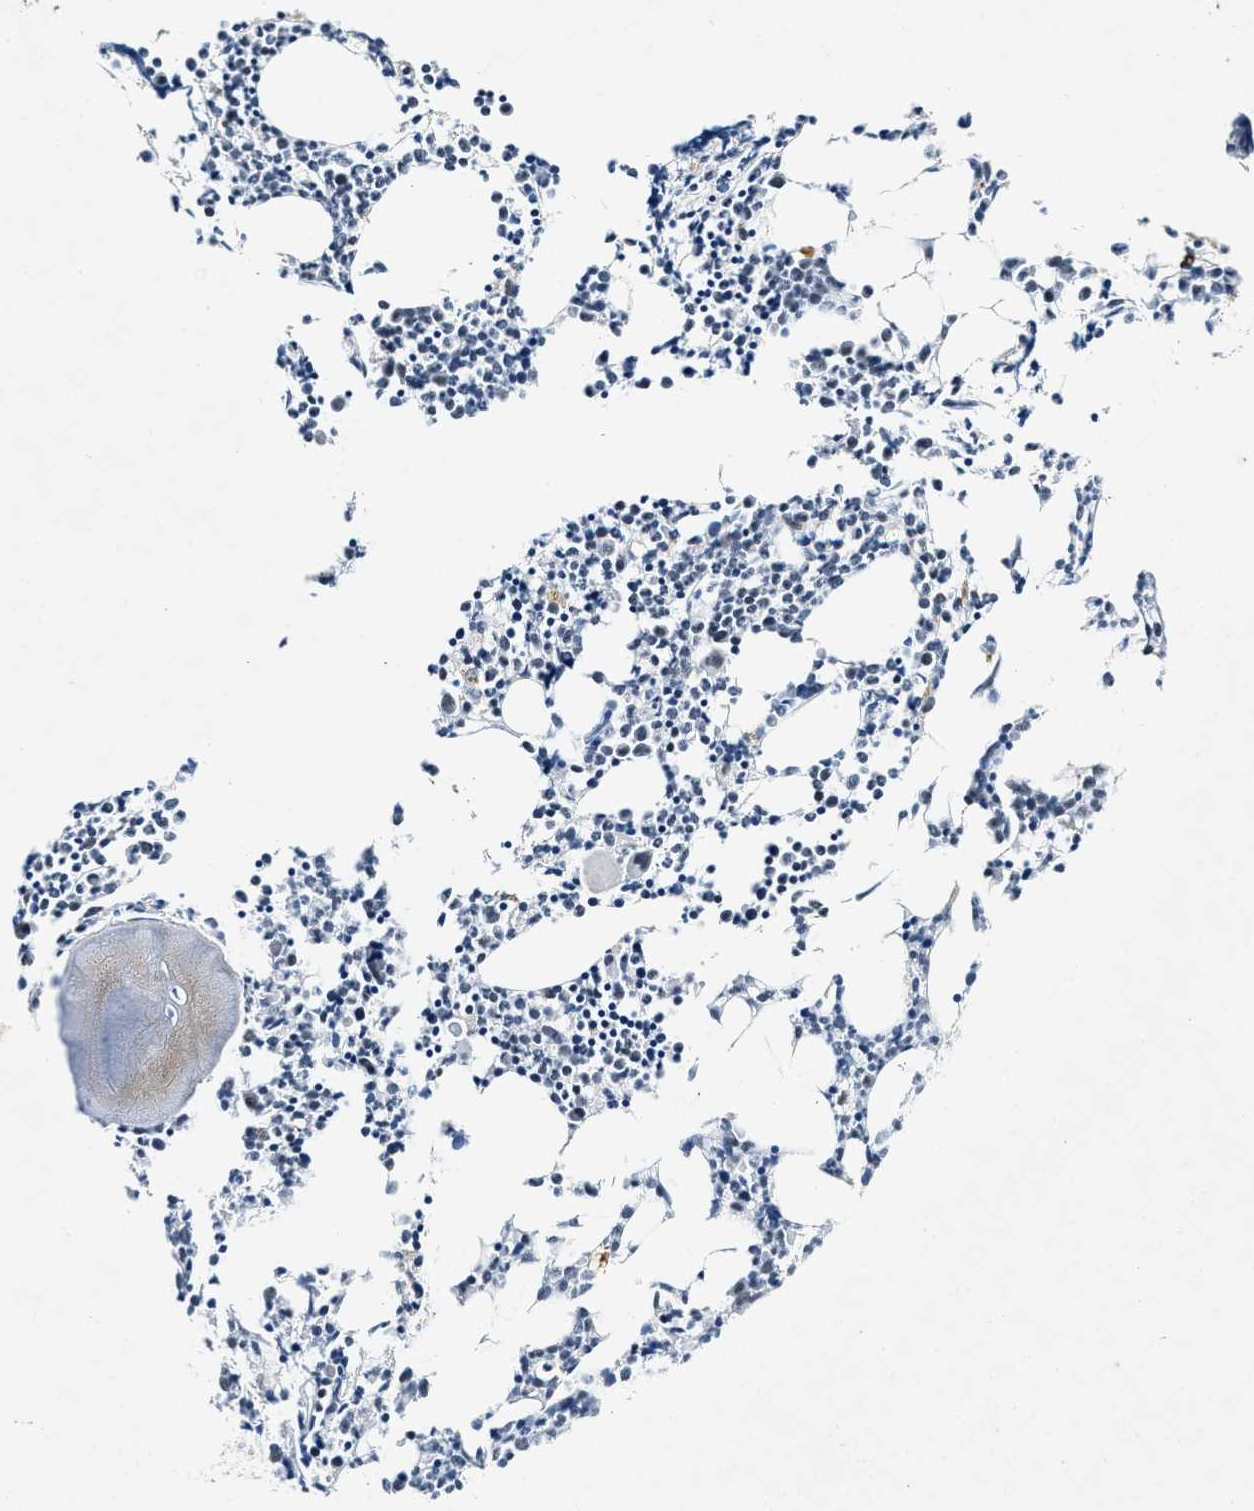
{"staining": {"intensity": "strong", "quantity": "<25%", "location": "nuclear"}, "tissue": "bone marrow", "cell_type": "Hematopoietic cells", "image_type": "normal", "snomed": [{"axis": "morphology", "description": "Normal tissue, NOS"}, {"axis": "morphology", "description": "Inflammation, NOS"}, {"axis": "topography", "description": "Bone marrow"}], "caption": "Normal bone marrow exhibits strong nuclear staining in approximately <25% of hematopoietic cells.", "gene": "NCOA1", "patient": {"sex": "female", "age": 53}}